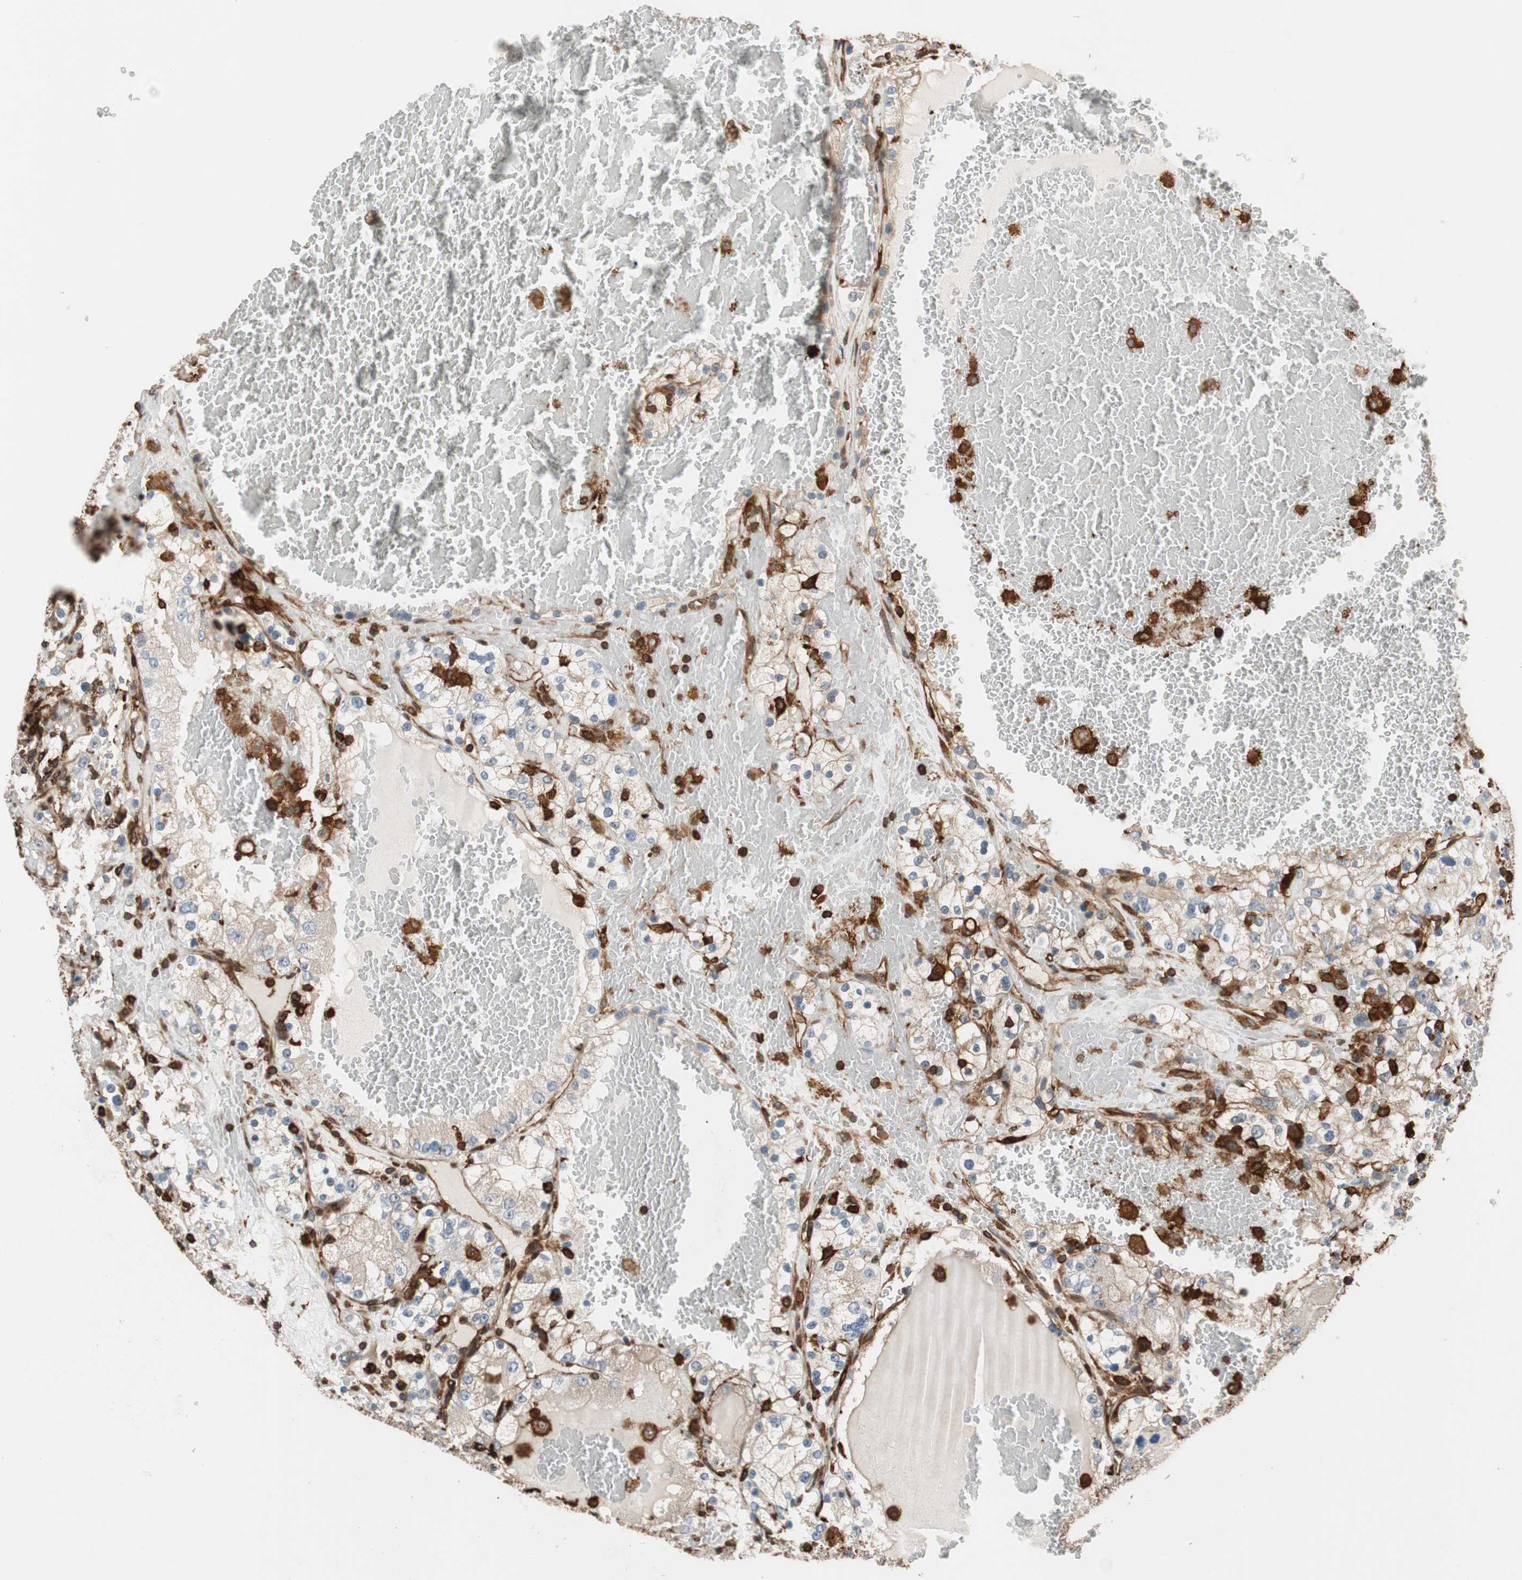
{"staining": {"intensity": "weak", "quantity": ">75%", "location": "cytoplasmic/membranous"}, "tissue": "renal cancer", "cell_type": "Tumor cells", "image_type": "cancer", "snomed": [{"axis": "morphology", "description": "Normal tissue, NOS"}, {"axis": "morphology", "description": "Adenocarcinoma, NOS"}, {"axis": "topography", "description": "Kidney"}], "caption": "Immunohistochemistry (IHC) staining of renal adenocarcinoma, which displays low levels of weak cytoplasmic/membranous expression in approximately >75% of tumor cells indicating weak cytoplasmic/membranous protein staining. The staining was performed using DAB (3,3'-diaminobenzidine) (brown) for protein detection and nuclei were counterstained in hematoxylin (blue).", "gene": "VASP", "patient": {"sex": "male", "age": 61}}